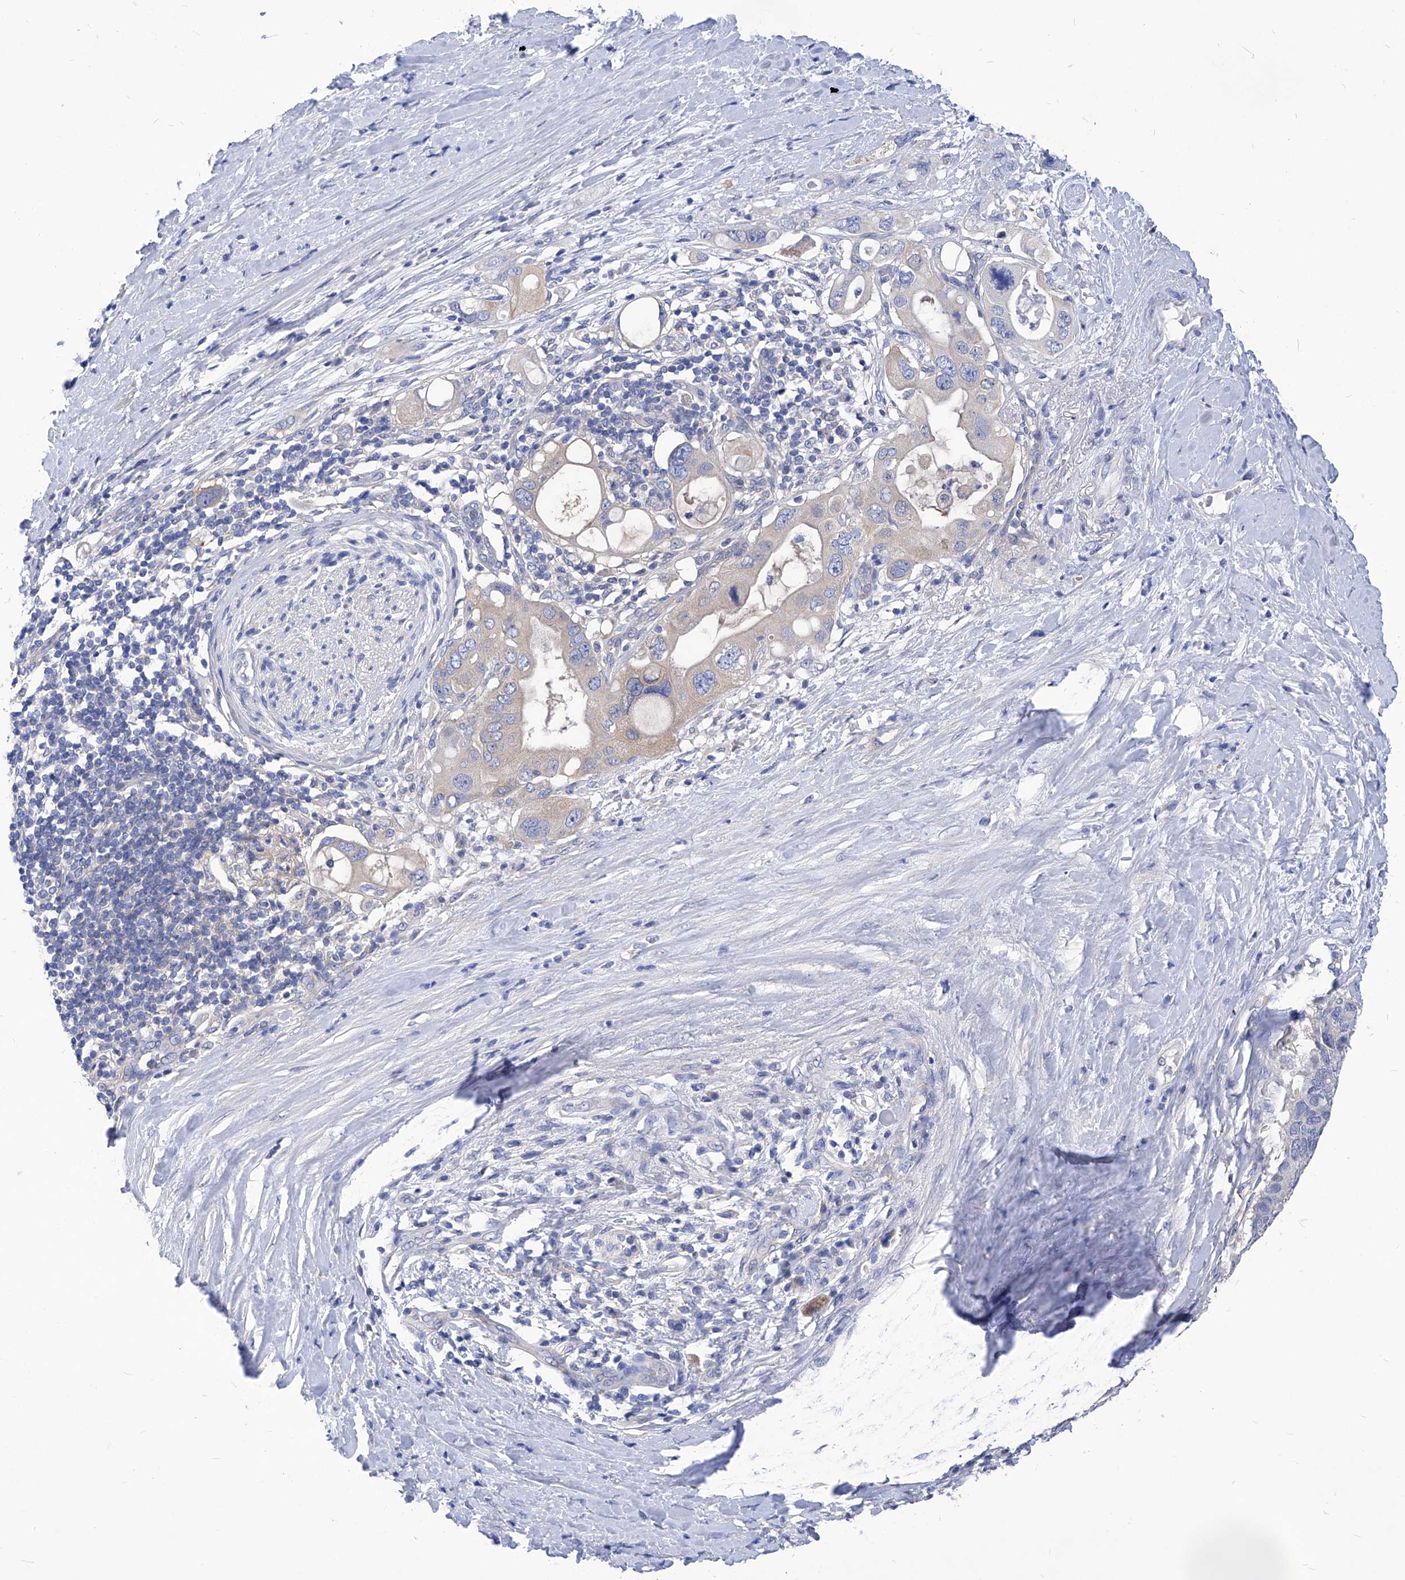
{"staining": {"intensity": "weak", "quantity": "<25%", "location": "cytoplasmic/membranous"}, "tissue": "pancreatic cancer", "cell_type": "Tumor cells", "image_type": "cancer", "snomed": [{"axis": "morphology", "description": "Adenocarcinoma, NOS"}, {"axis": "topography", "description": "Pancreas"}], "caption": "High magnification brightfield microscopy of pancreatic cancer stained with DAB (brown) and counterstained with hematoxylin (blue): tumor cells show no significant expression.", "gene": "XPNPEP1", "patient": {"sex": "female", "age": 56}}